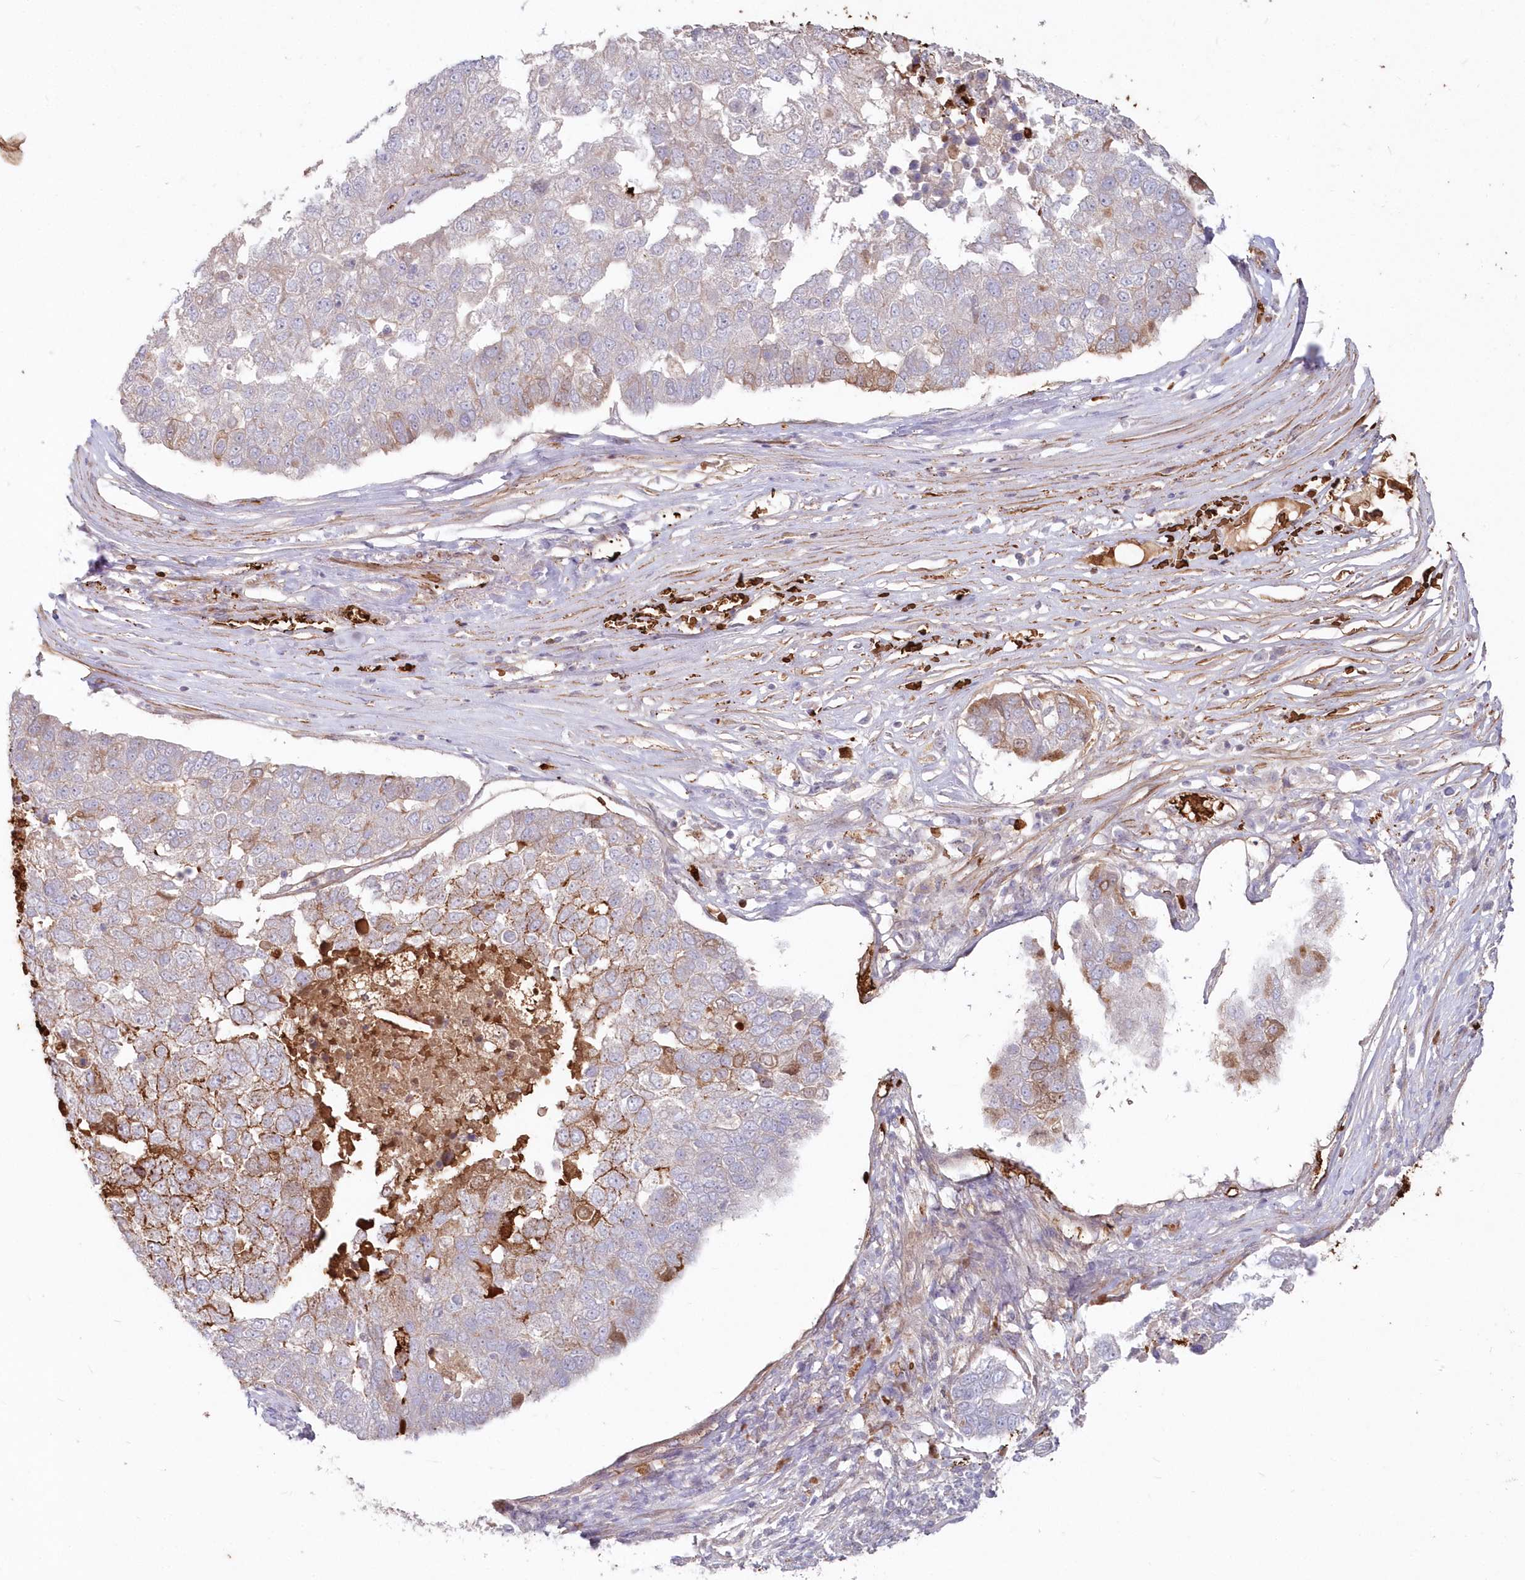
{"staining": {"intensity": "moderate", "quantity": "<25%", "location": "cytoplasmic/membranous"}, "tissue": "pancreatic cancer", "cell_type": "Tumor cells", "image_type": "cancer", "snomed": [{"axis": "morphology", "description": "Adenocarcinoma, NOS"}, {"axis": "topography", "description": "Pancreas"}], "caption": "About <25% of tumor cells in human pancreatic cancer reveal moderate cytoplasmic/membranous protein staining as visualized by brown immunohistochemical staining.", "gene": "SERINC1", "patient": {"sex": "female", "age": 61}}